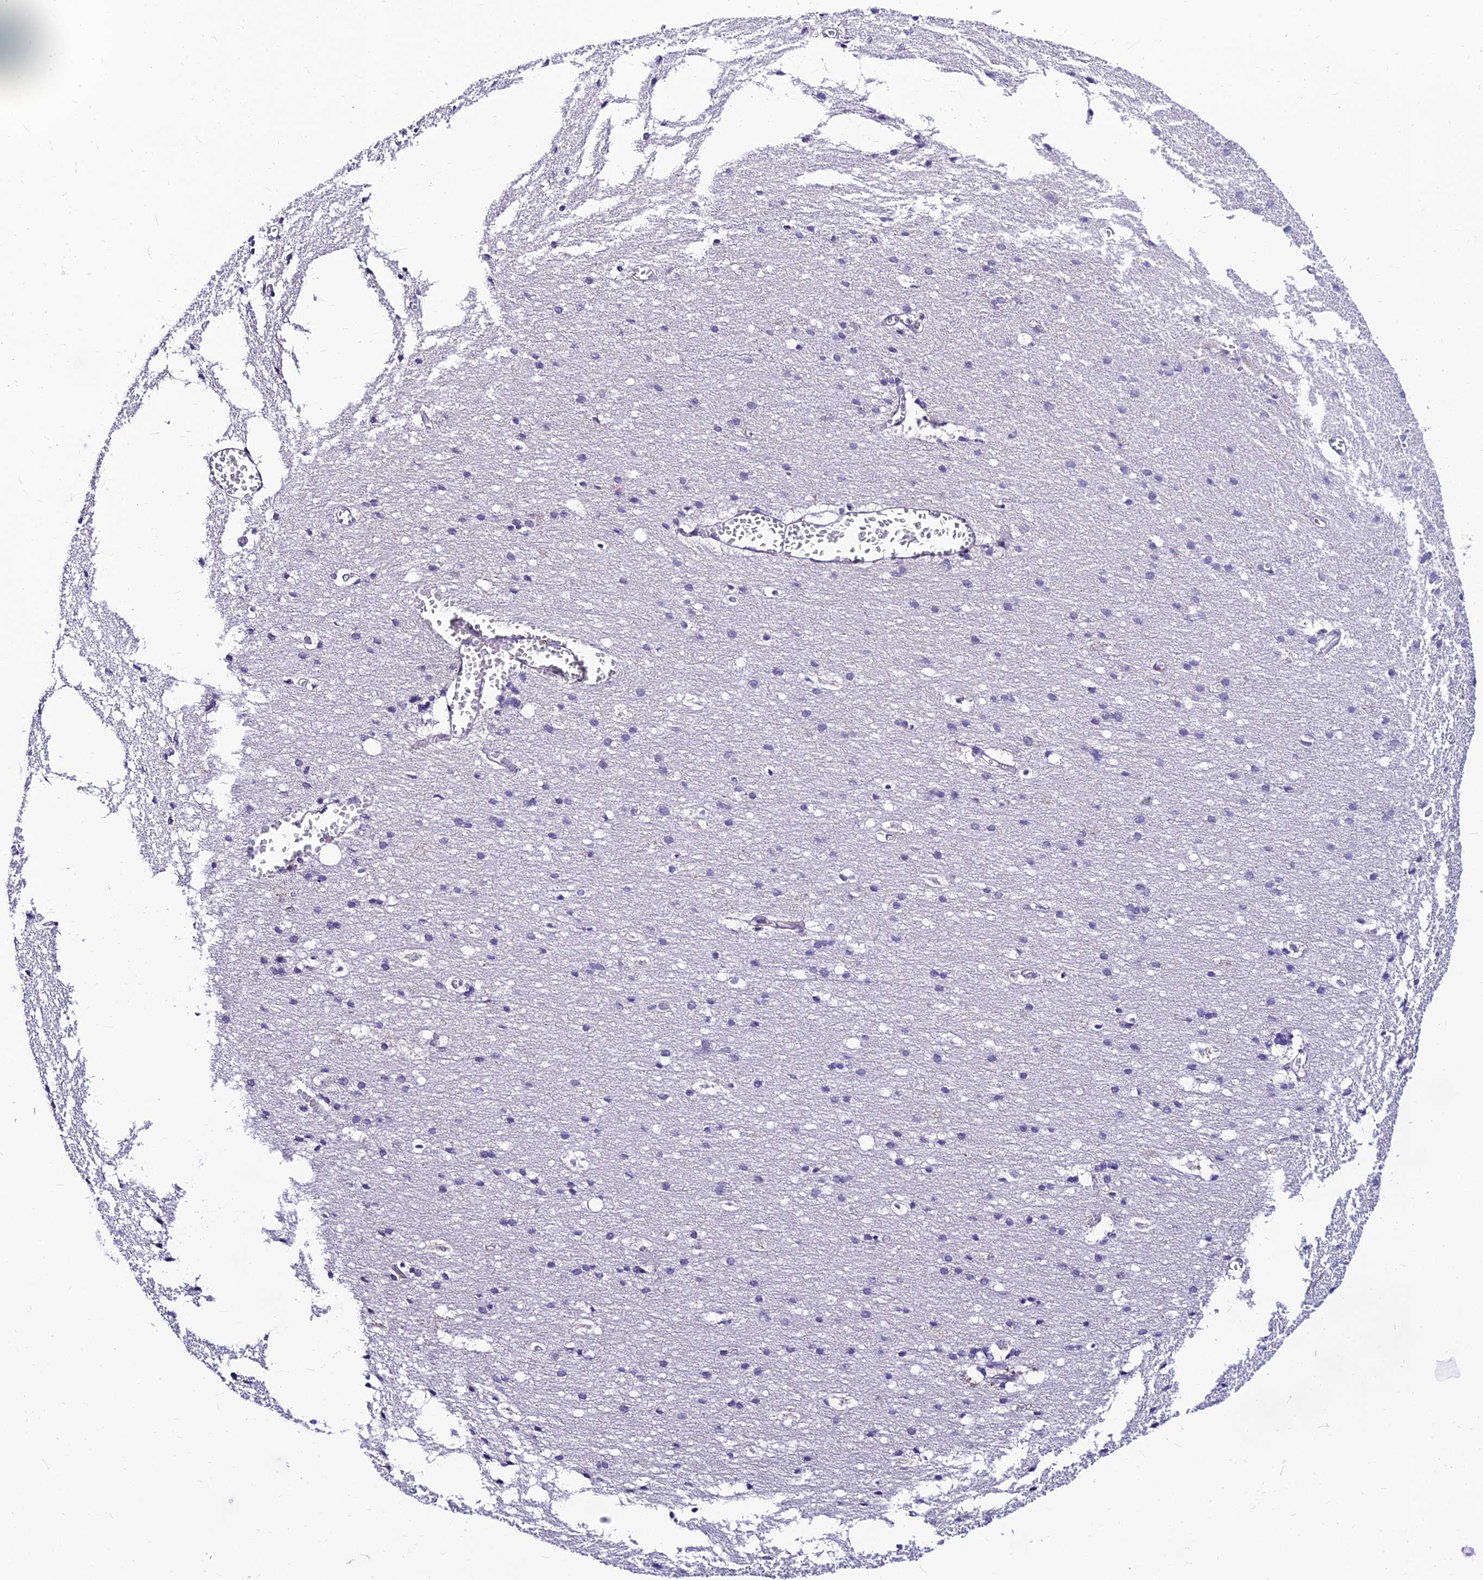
{"staining": {"intensity": "negative", "quantity": "none", "location": "none"}, "tissue": "cerebral cortex", "cell_type": "Endothelial cells", "image_type": "normal", "snomed": [{"axis": "morphology", "description": "Normal tissue, NOS"}, {"axis": "topography", "description": "Cerebral cortex"}], "caption": "Immunohistochemistry photomicrograph of unremarkable cerebral cortex: human cerebral cortex stained with DAB reveals no significant protein expression in endothelial cells.", "gene": "C6orf132", "patient": {"sex": "male", "age": 54}}